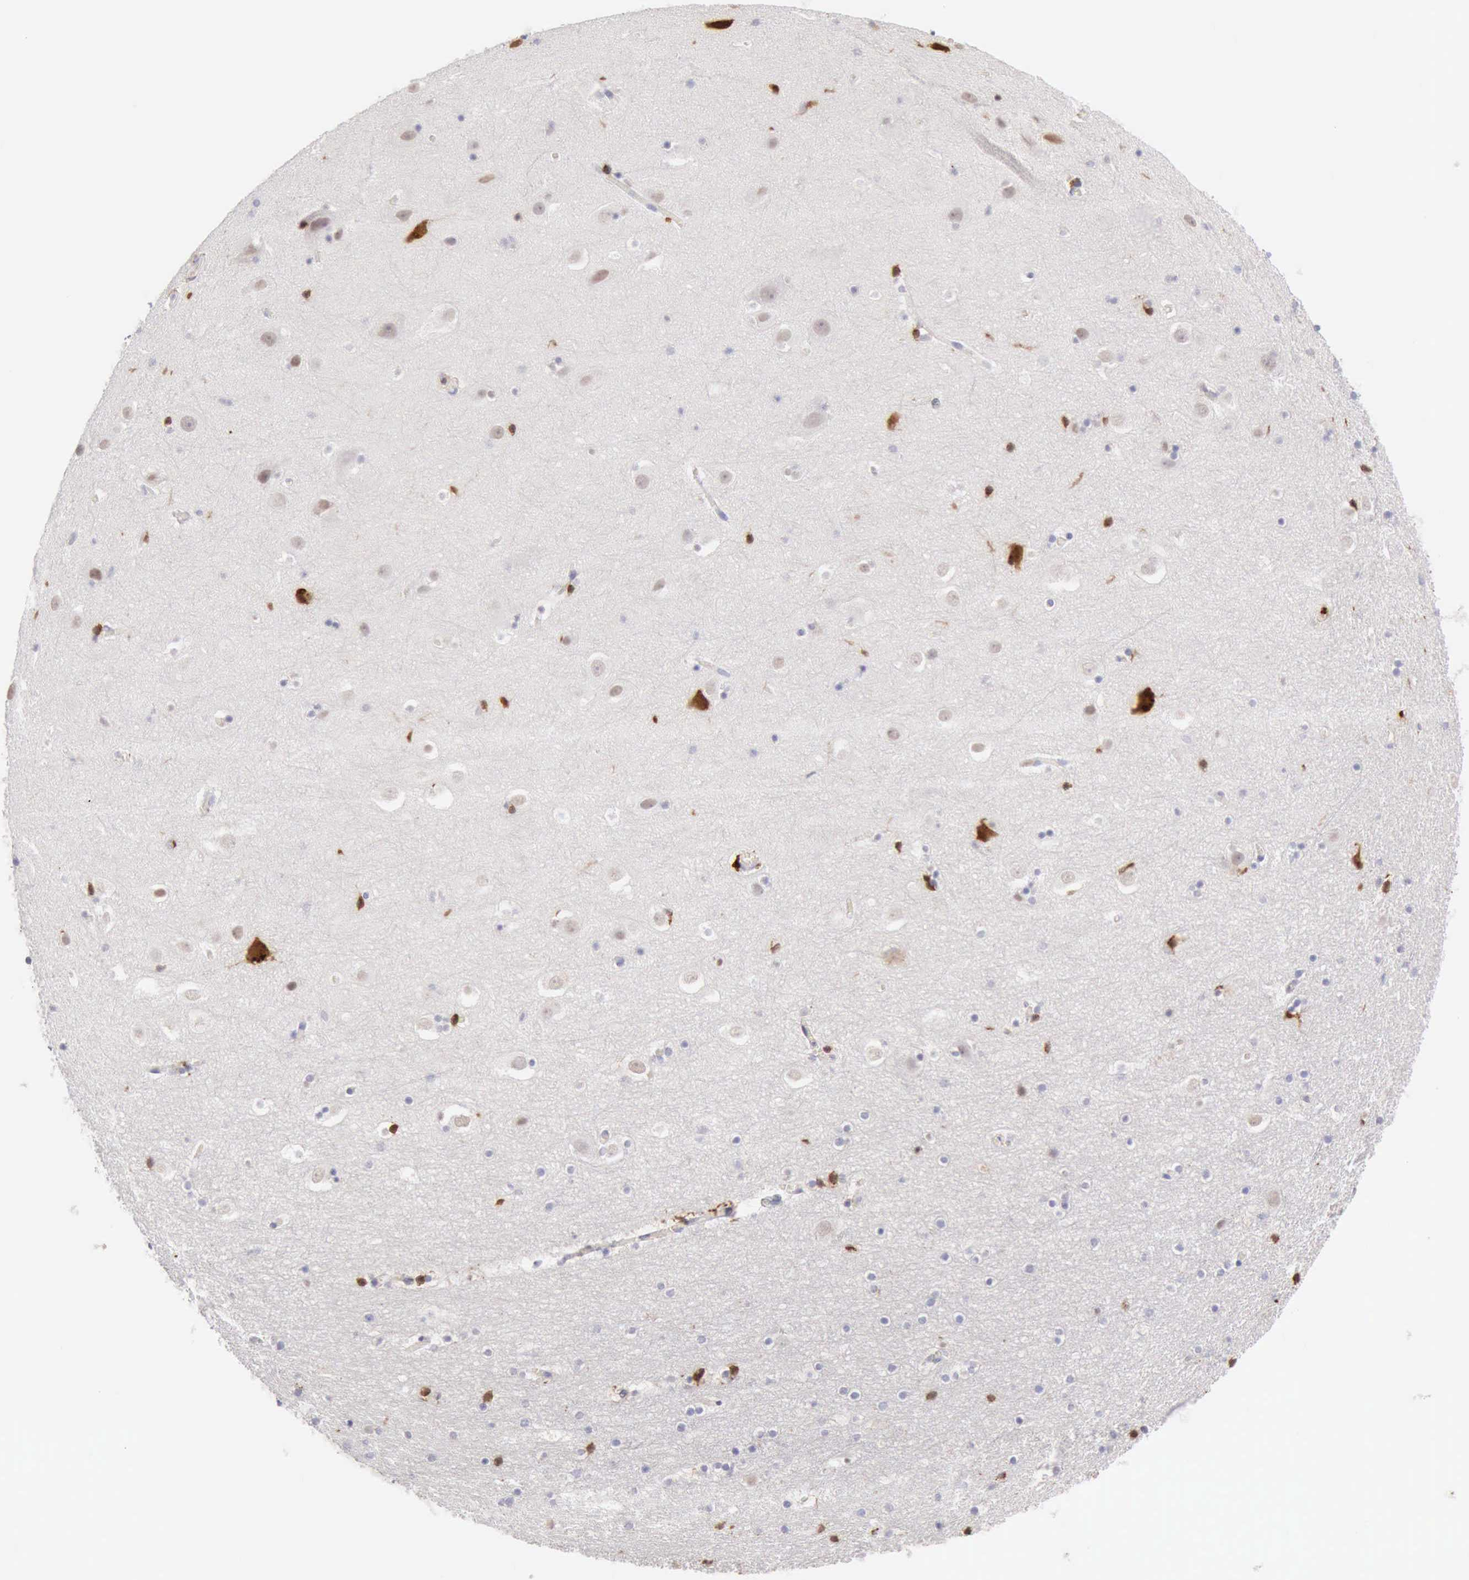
{"staining": {"intensity": "negative", "quantity": "none", "location": "none"}, "tissue": "hippocampus", "cell_type": "Glial cells", "image_type": "normal", "snomed": [{"axis": "morphology", "description": "Normal tissue, NOS"}, {"axis": "topography", "description": "Hippocampus"}], "caption": "This is an immunohistochemistry histopathology image of normal hippocampus. There is no positivity in glial cells.", "gene": "RNASE1", "patient": {"sex": "male", "age": 45}}